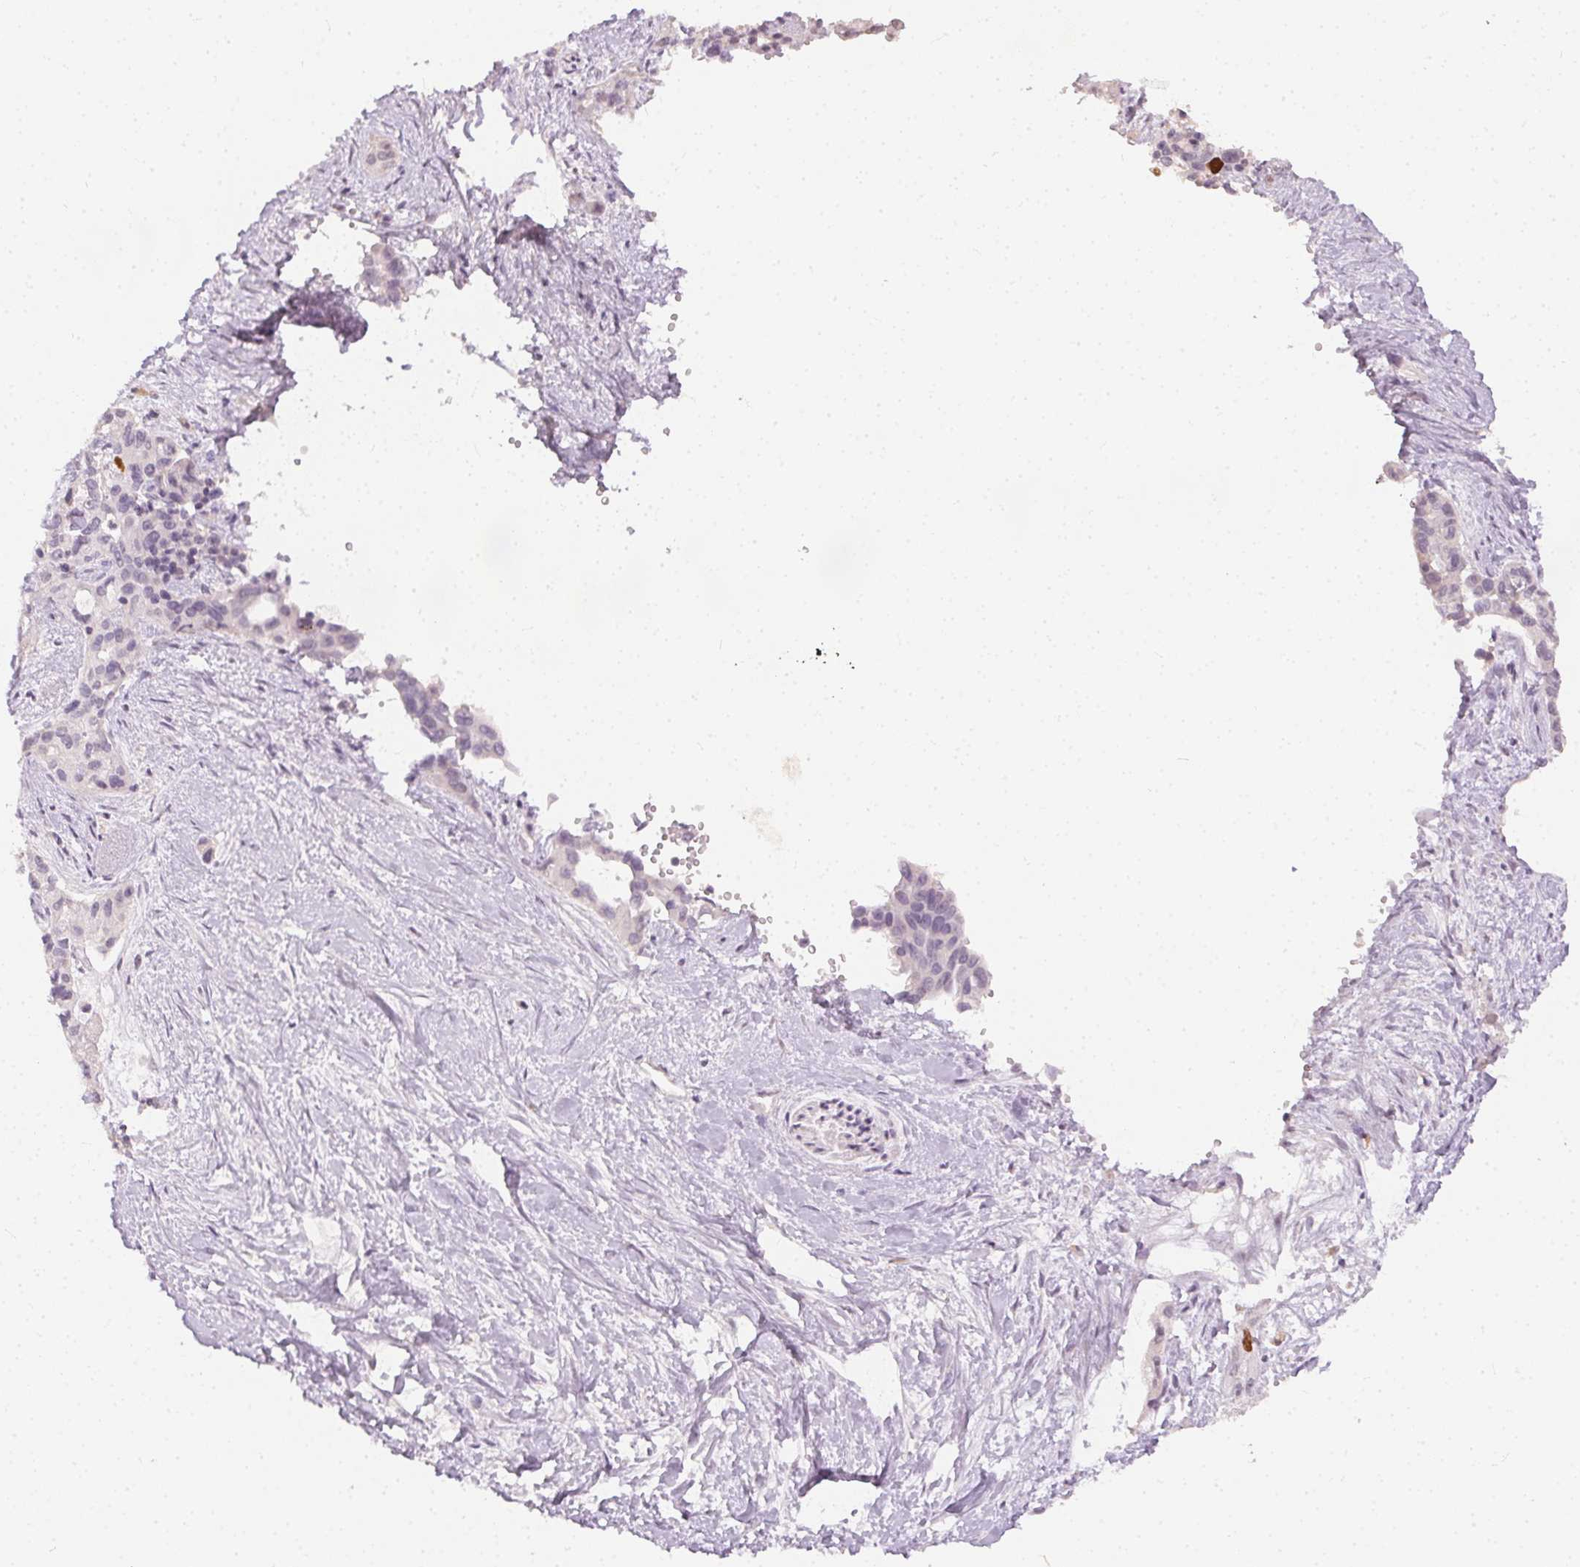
{"staining": {"intensity": "strong", "quantity": "<25%", "location": "nuclear"}, "tissue": "pancreatic cancer", "cell_type": "Tumor cells", "image_type": "cancer", "snomed": [{"axis": "morphology", "description": "Adenocarcinoma, NOS"}, {"axis": "topography", "description": "Pancreas"}], "caption": "Protein analysis of pancreatic cancer (adenocarcinoma) tissue displays strong nuclear positivity in approximately <25% of tumor cells. The protein of interest is stained brown, and the nuclei are stained in blue (DAB (3,3'-diaminobenzidine) IHC with brightfield microscopy, high magnification).", "gene": "ANLN", "patient": {"sex": "female", "age": 50}}